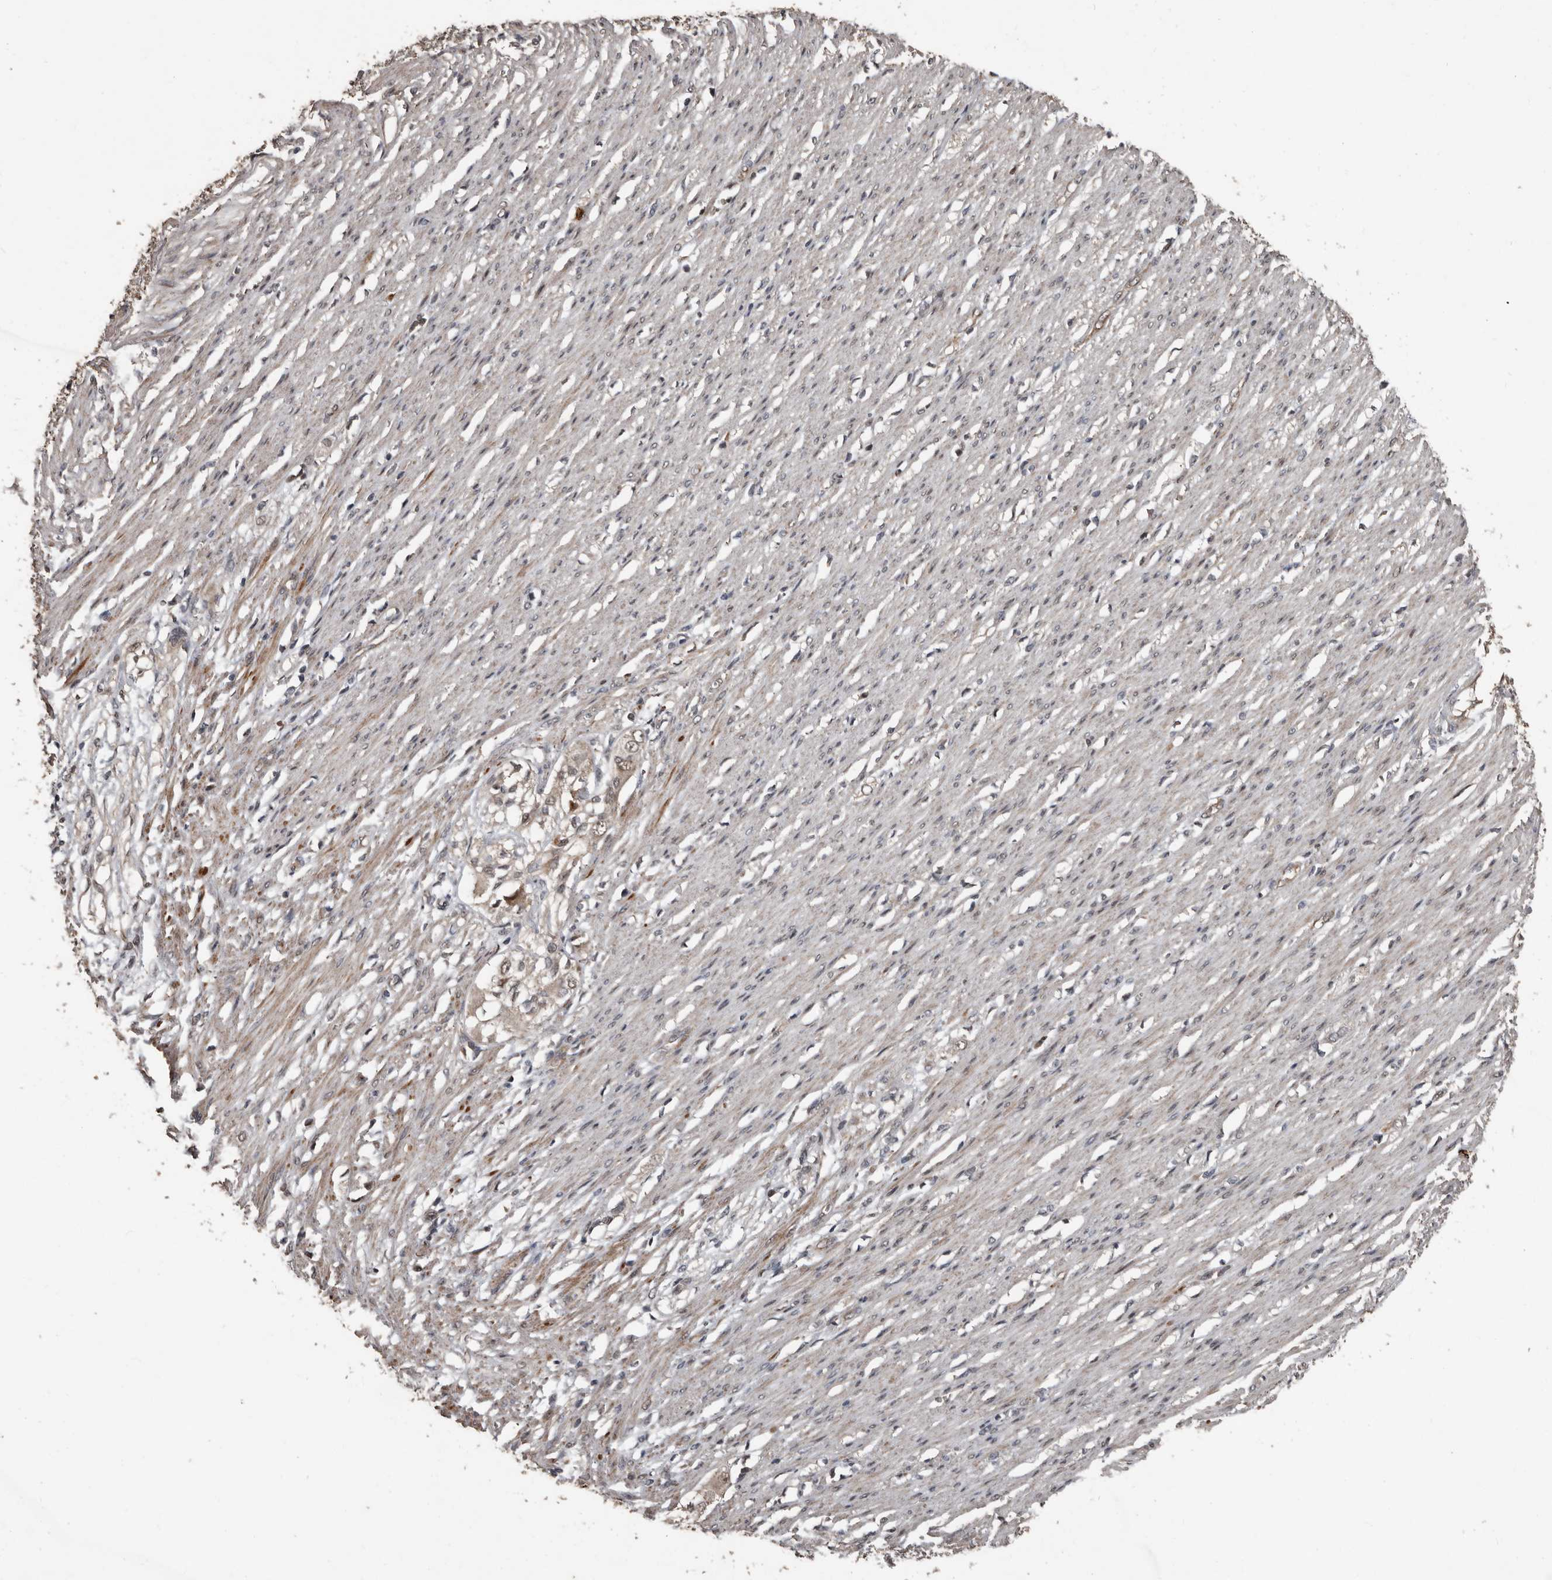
{"staining": {"intensity": "weak", "quantity": "25%-75%", "location": "cytoplasmic/membranous"}, "tissue": "smooth muscle", "cell_type": "Smooth muscle cells", "image_type": "normal", "snomed": [{"axis": "morphology", "description": "Normal tissue, NOS"}, {"axis": "morphology", "description": "Adenocarcinoma, NOS"}, {"axis": "topography", "description": "Colon"}, {"axis": "topography", "description": "Peripheral nerve tissue"}], "caption": "Immunohistochemistry (IHC) photomicrograph of normal smooth muscle: smooth muscle stained using immunohistochemistry (IHC) reveals low levels of weak protein expression localized specifically in the cytoplasmic/membranous of smooth muscle cells, appearing as a cytoplasmic/membranous brown color.", "gene": "FSBP", "patient": {"sex": "male", "age": 14}}